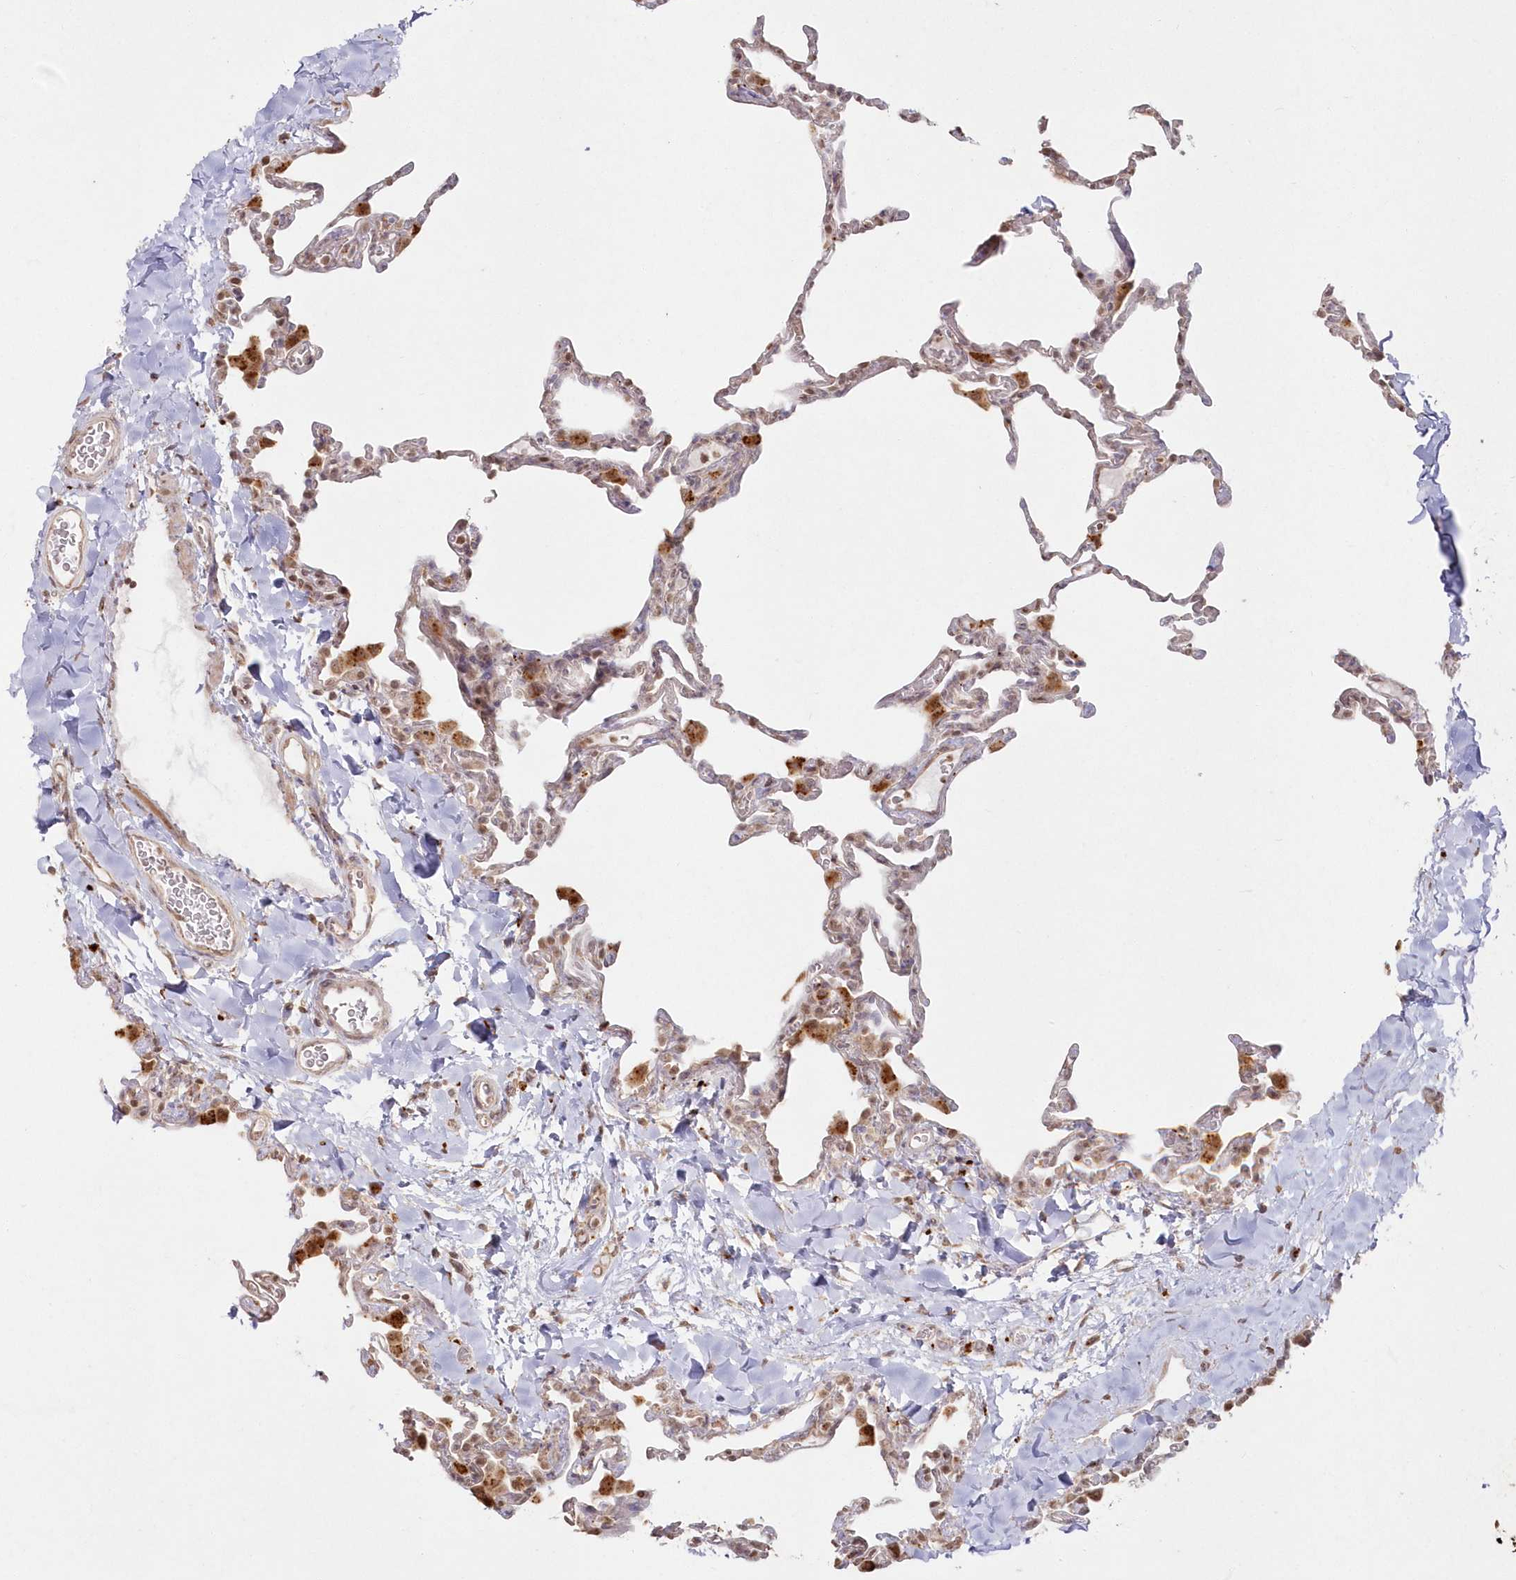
{"staining": {"intensity": "weak", "quantity": "25%-75%", "location": "cytoplasmic/membranous"}, "tissue": "lung", "cell_type": "Alveolar cells", "image_type": "normal", "snomed": [{"axis": "morphology", "description": "Normal tissue, NOS"}, {"axis": "topography", "description": "Lung"}], "caption": "This is an image of immunohistochemistry staining of benign lung, which shows weak staining in the cytoplasmic/membranous of alveolar cells.", "gene": "ARSB", "patient": {"sex": "male", "age": 20}}